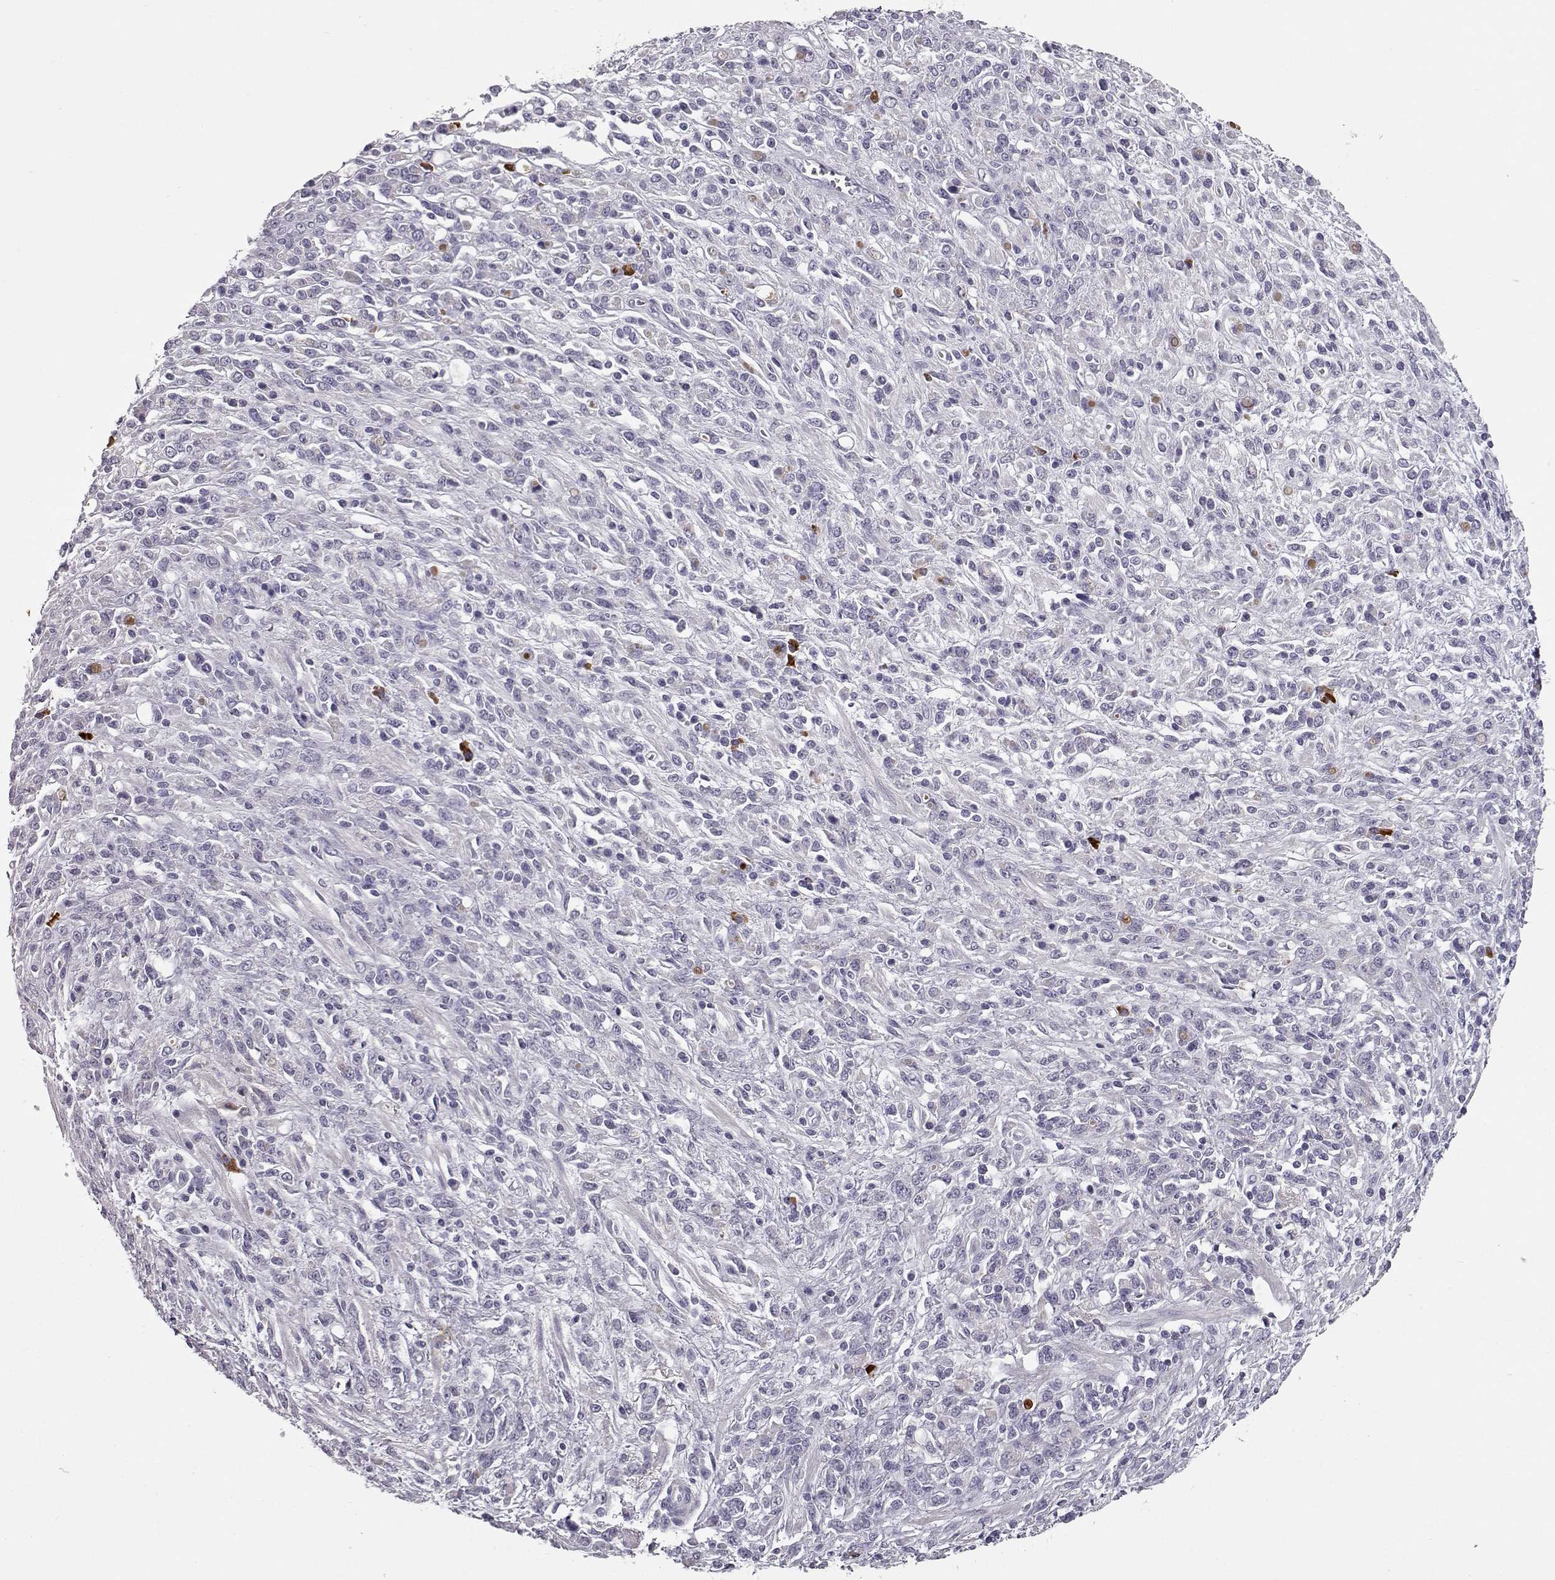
{"staining": {"intensity": "negative", "quantity": "none", "location": "none"}, "tissue": "stomach cancer", "cell_type": "Tumor cells", "image_type": "cancer", "snomed": [{"axis": "morphology", "description": "Adenocarcinoma, NOS"}, {"axis": "topography", "description": "Stomach"}], "caption": "Protein analysis of stomach cancer reveals no significant positivity in tumor cells.", "gene": "CCL19", "patient": {"sex": "female", "age": 57}}